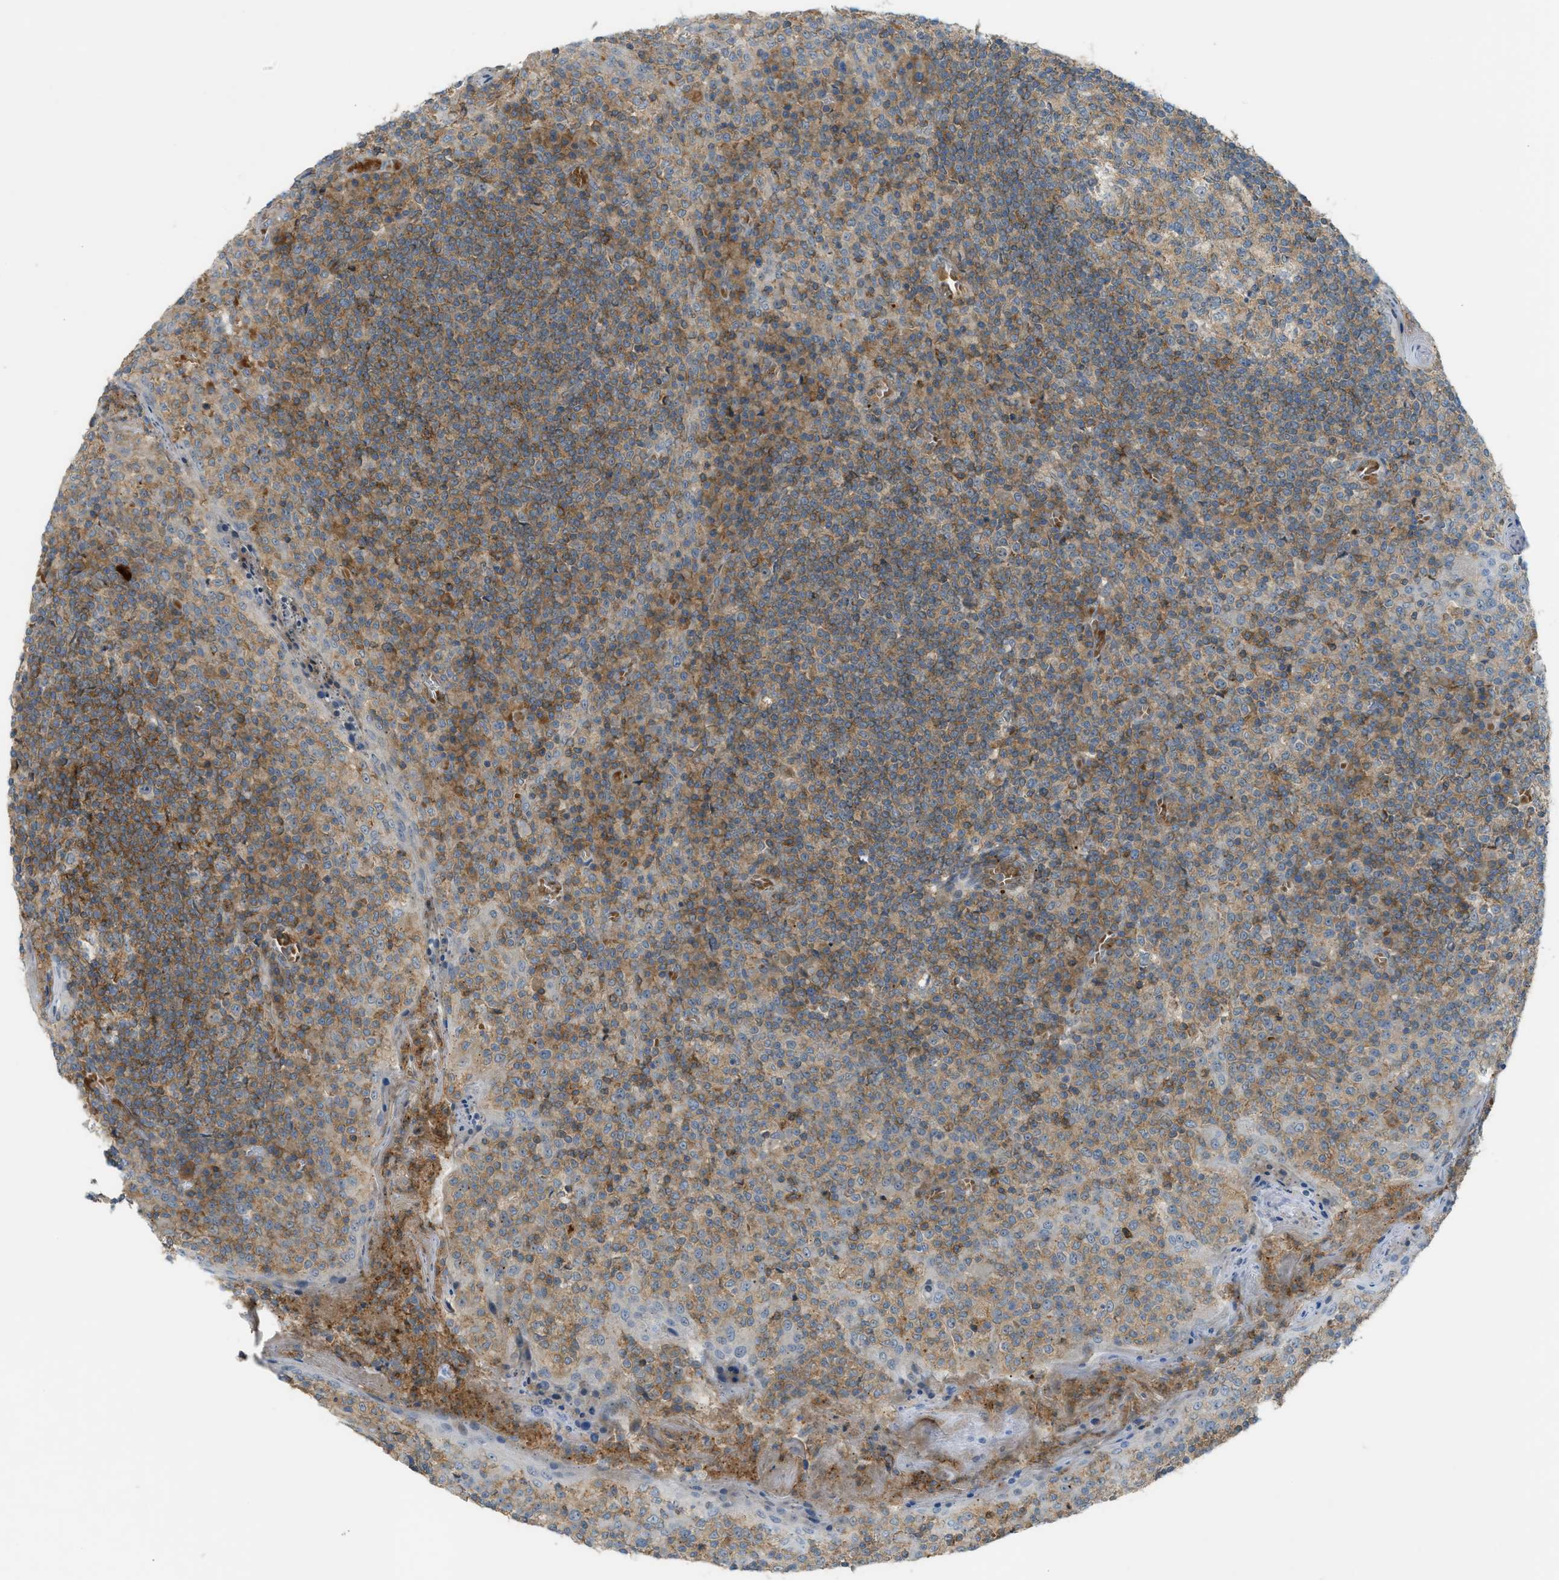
{"staining": {"intensity": "moderate", "quantity": ">75%", "location": "cytoplasmic/membranous"}, "tissue": "tonsil", "cell_type": "Germinal center cells", "image_type": "normal", "snomed": [{"axis": "morphology", "description": "Normal tissue, NOS"}, {"axis": "topography", "description": "Tonsil"}], "caption": "A brown stain labels moderate cytoplasmic/membranous staining of a protein in germinal center cells of normal tonsil. The protein of interest is shown in brown color, while the nuclei are stained blue.", "gene": "GRK6", "patient": {"sex": "female", "age": 19}}